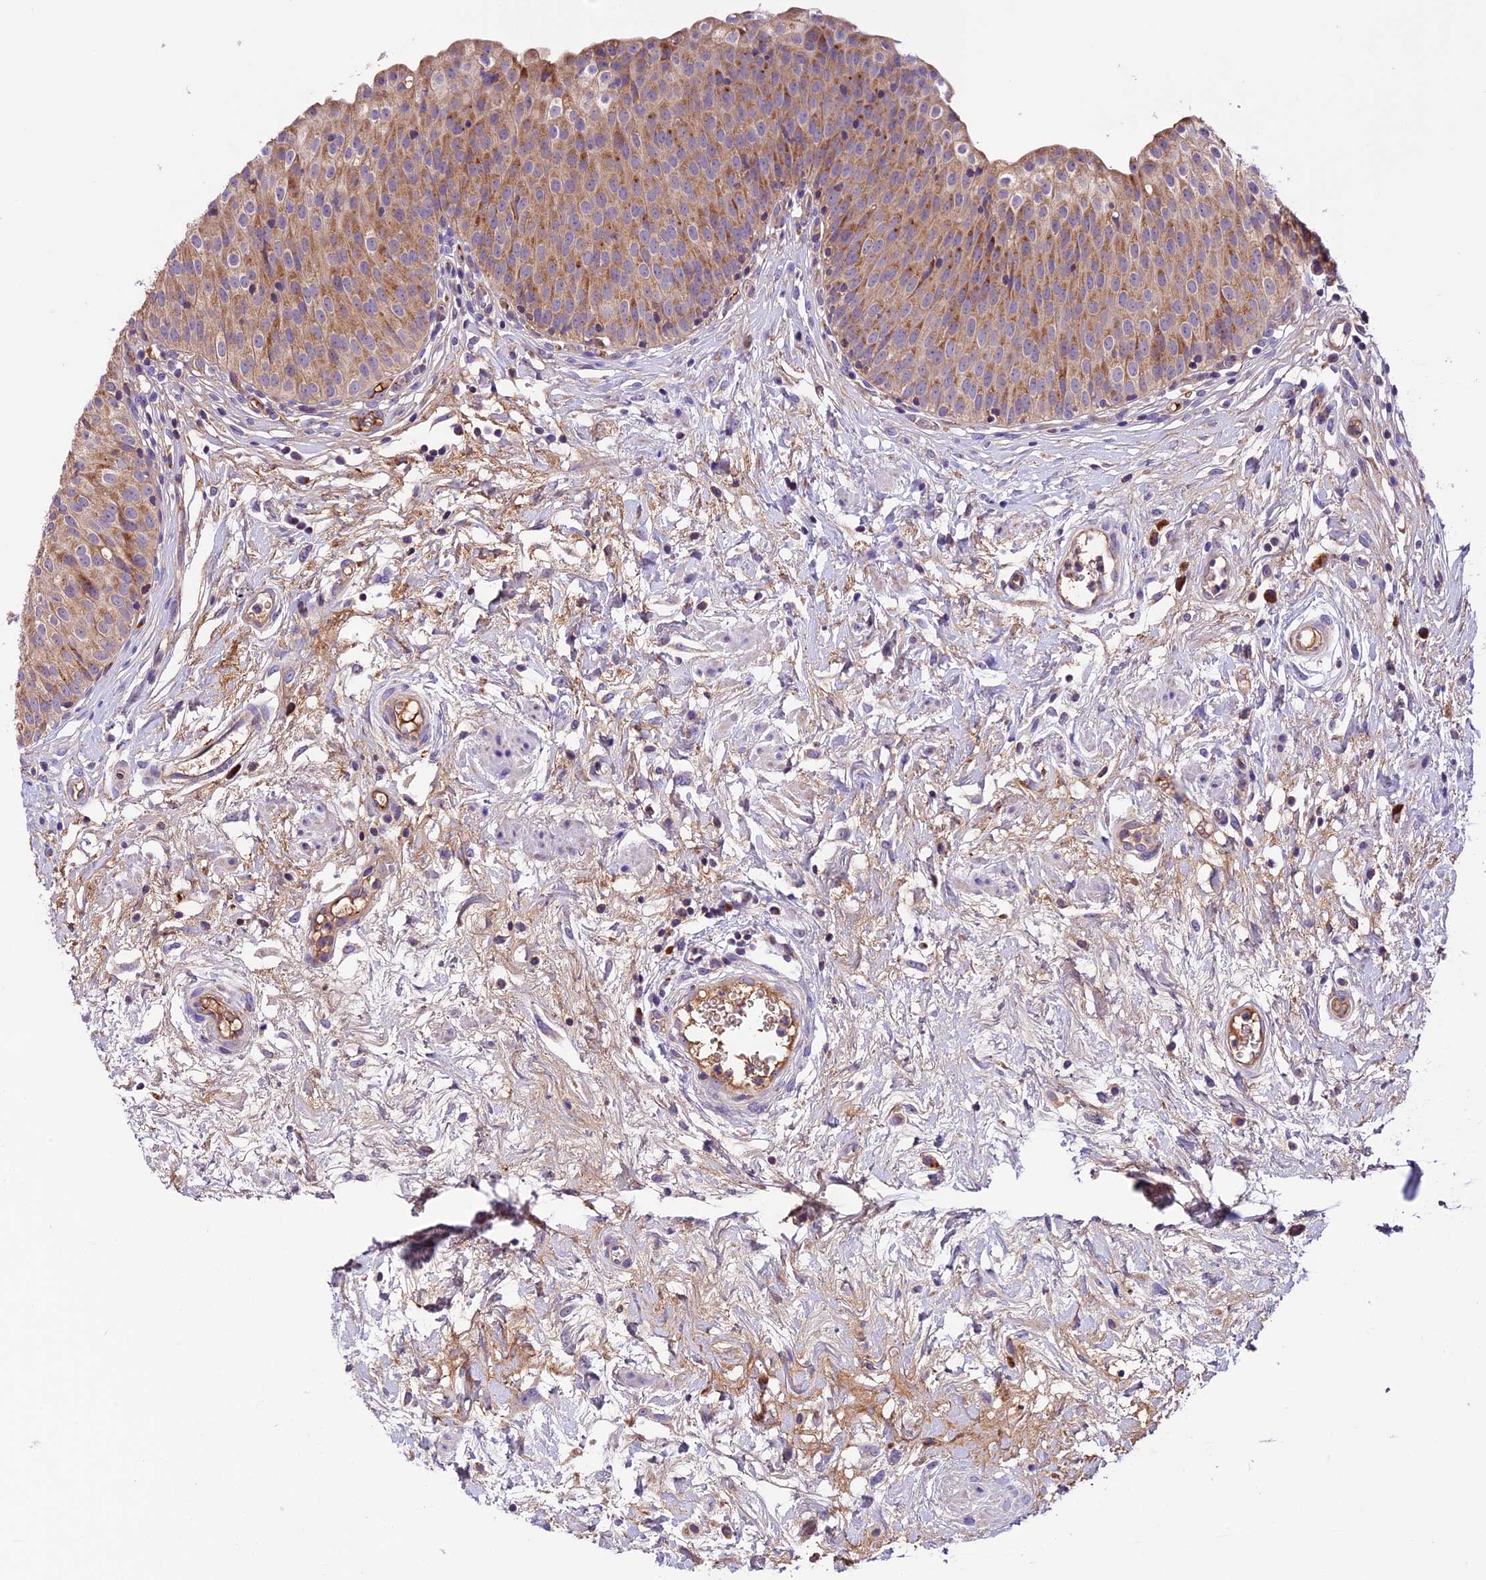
{"staining": {"intensity": "moderate", "quantity": ">75%", "location": "cytoplasmic/membranous"}, "tissue": "urinary bladder", "cell_type": "Urothelial cells", "image_type": "normal", "snomed": [{"axis": "morphology", "description": "Normal tissue, NOS"}, {"axis": "topography", "description": "Urinary bladder"}], "caption": "A medium amount of moderate cytoplasmic/membranous expression is identified in approximately >75% of urothelial cells in unremarkable urinary bladder. The staining was performed using DAB (3,3'-diaminobenzidine) to visualize the protein expression in brown, while the nuclei were stained in blue with hematoxylin (Magnification: 20x).", "gene": "METTL22", "patient": {"sex": "male", "age": 55}}